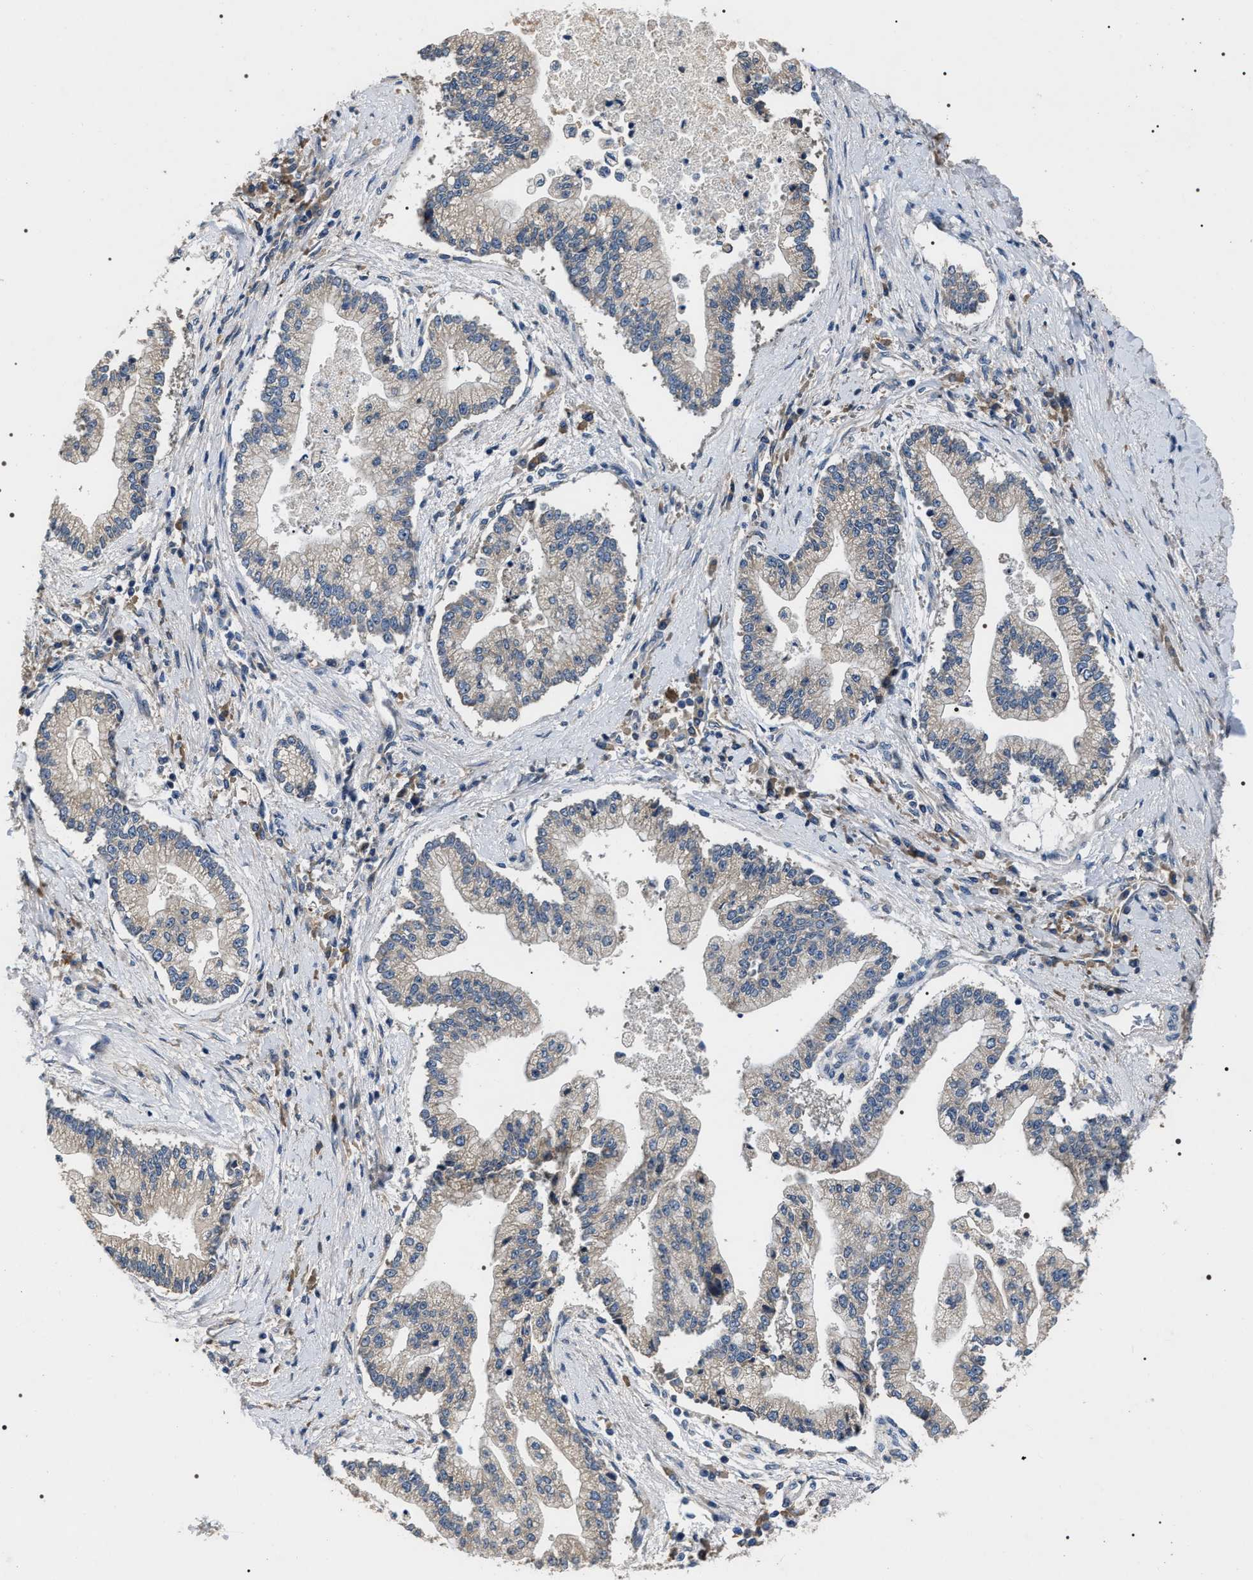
{"staining": {"intensity": "negative", "quantity": "none", "location": "none"}, "tissue": "liver cancer", "cell_type": "Tumor cells", "image_type": "cancer", "snomed": [{"axis": "morphology", "description": "Cholangiocarcinoma"}, {"axis": "topography", "description": "Liver"}], "caption": "The photomicrograph exhibits no staining of tumor cells in liver cholangiocarcinoma.", "gene": "IFT81", "patient": {"sex": "male", "age": 50}}